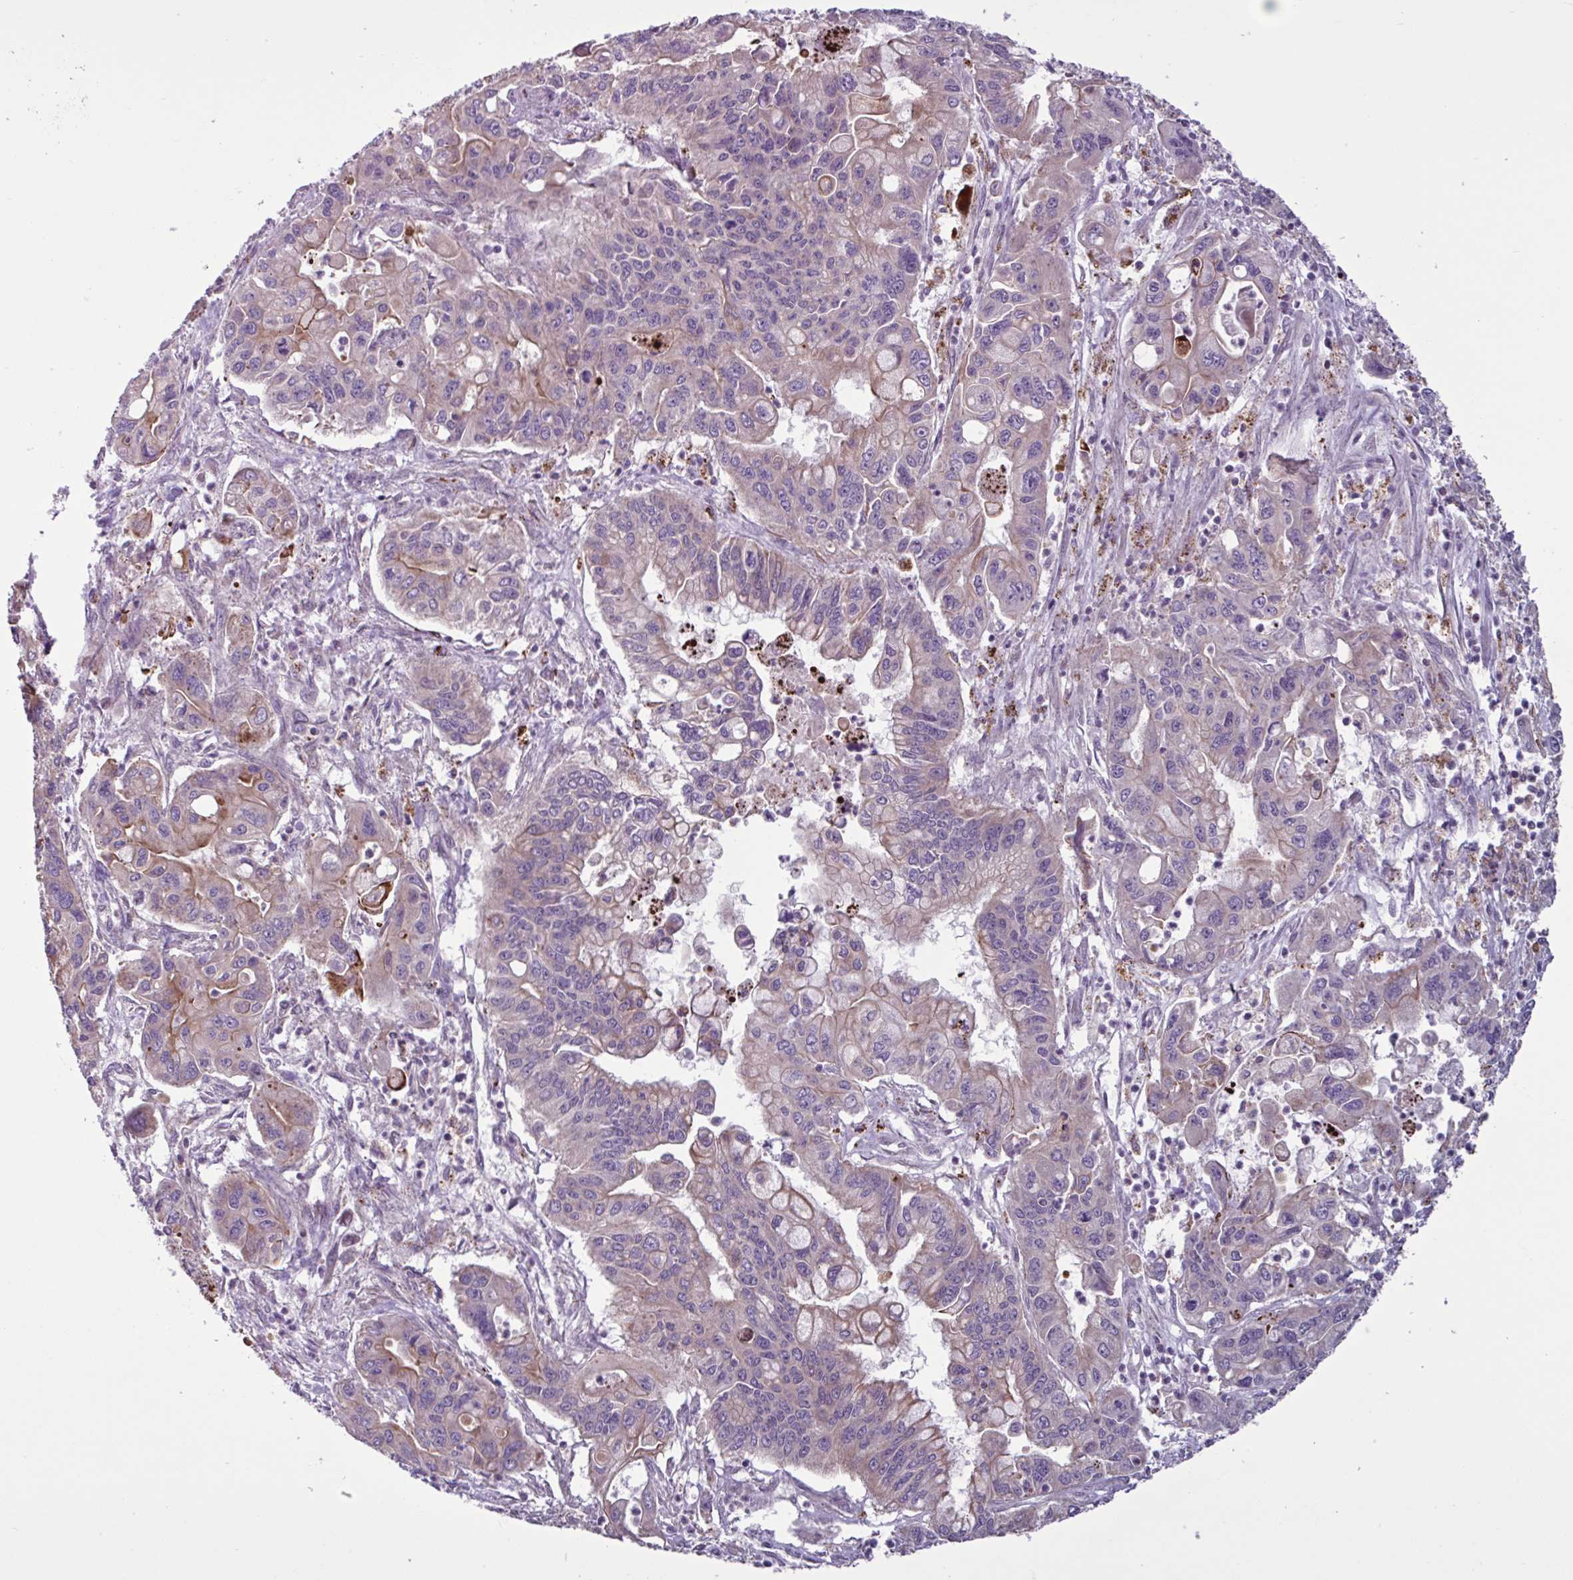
{"staining": {"intensity": "moderate", "quantity": "<25%", "location": "cytoplasmic/membranous"}, "tissue": "pancreatic cancer", "cell_type": "Tumor cells", "image_type": "cancer", "snomed": [{"axis": "morphology", "description": "Adenocarcinoma, NOS"}, {"axis": "topography", "description": "Pancreas"}], "caption": "Pancreatic cancer stained with DAB immunohistochemistry (IHC) reveals low levels of moderate cytoplasmic/membranous positivity in about <25% of tumor cells. The staining was performed using DAB, with brown indicating positive protein expression. Nuclei are stained blue with hematoxylin.", "gene": "GLTP", "patient": {"sex": "male", "age": 62}}